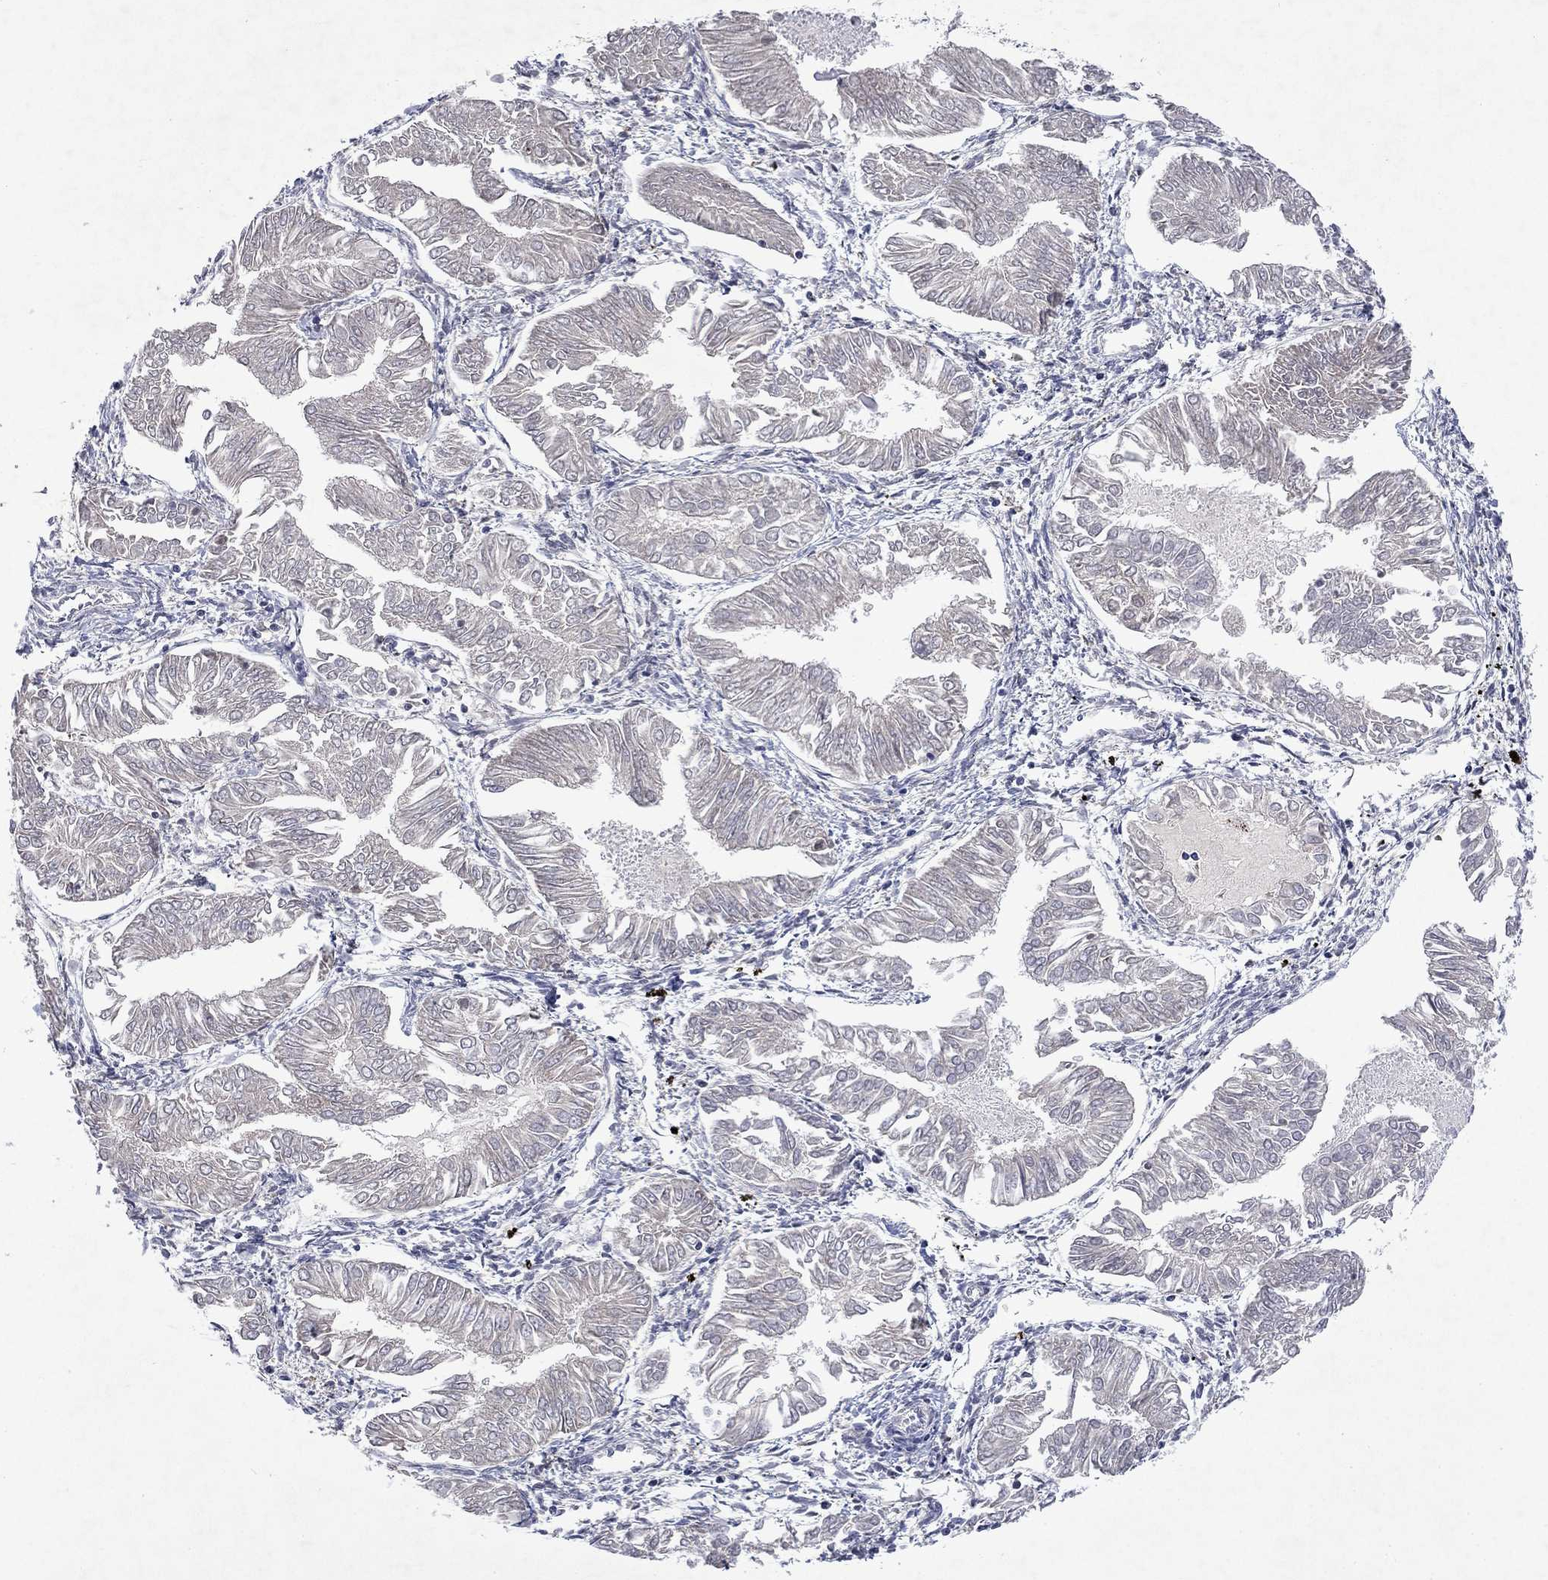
{"staining": {"intensity": "negative", "quantity": "none", "location": "none"}, "tissue": "endometrial cancer", "cell_type": "Tumor cells", "image_type": "cancer", "snomed": [{"axis": "morphology", "description": "Adenocarcinoma, NOS"}, {"axis": "topography", "description": "Endometrium"}], "caption": "Immunohistochemical staining of human endometrial adenocarcinoma shows no significant expression in tumor cells. (Immunohistochemistry, brightfield microscopy, high magnification).", "gene": "TMEM97", "patient": {"sex": "female", "age": 53}}